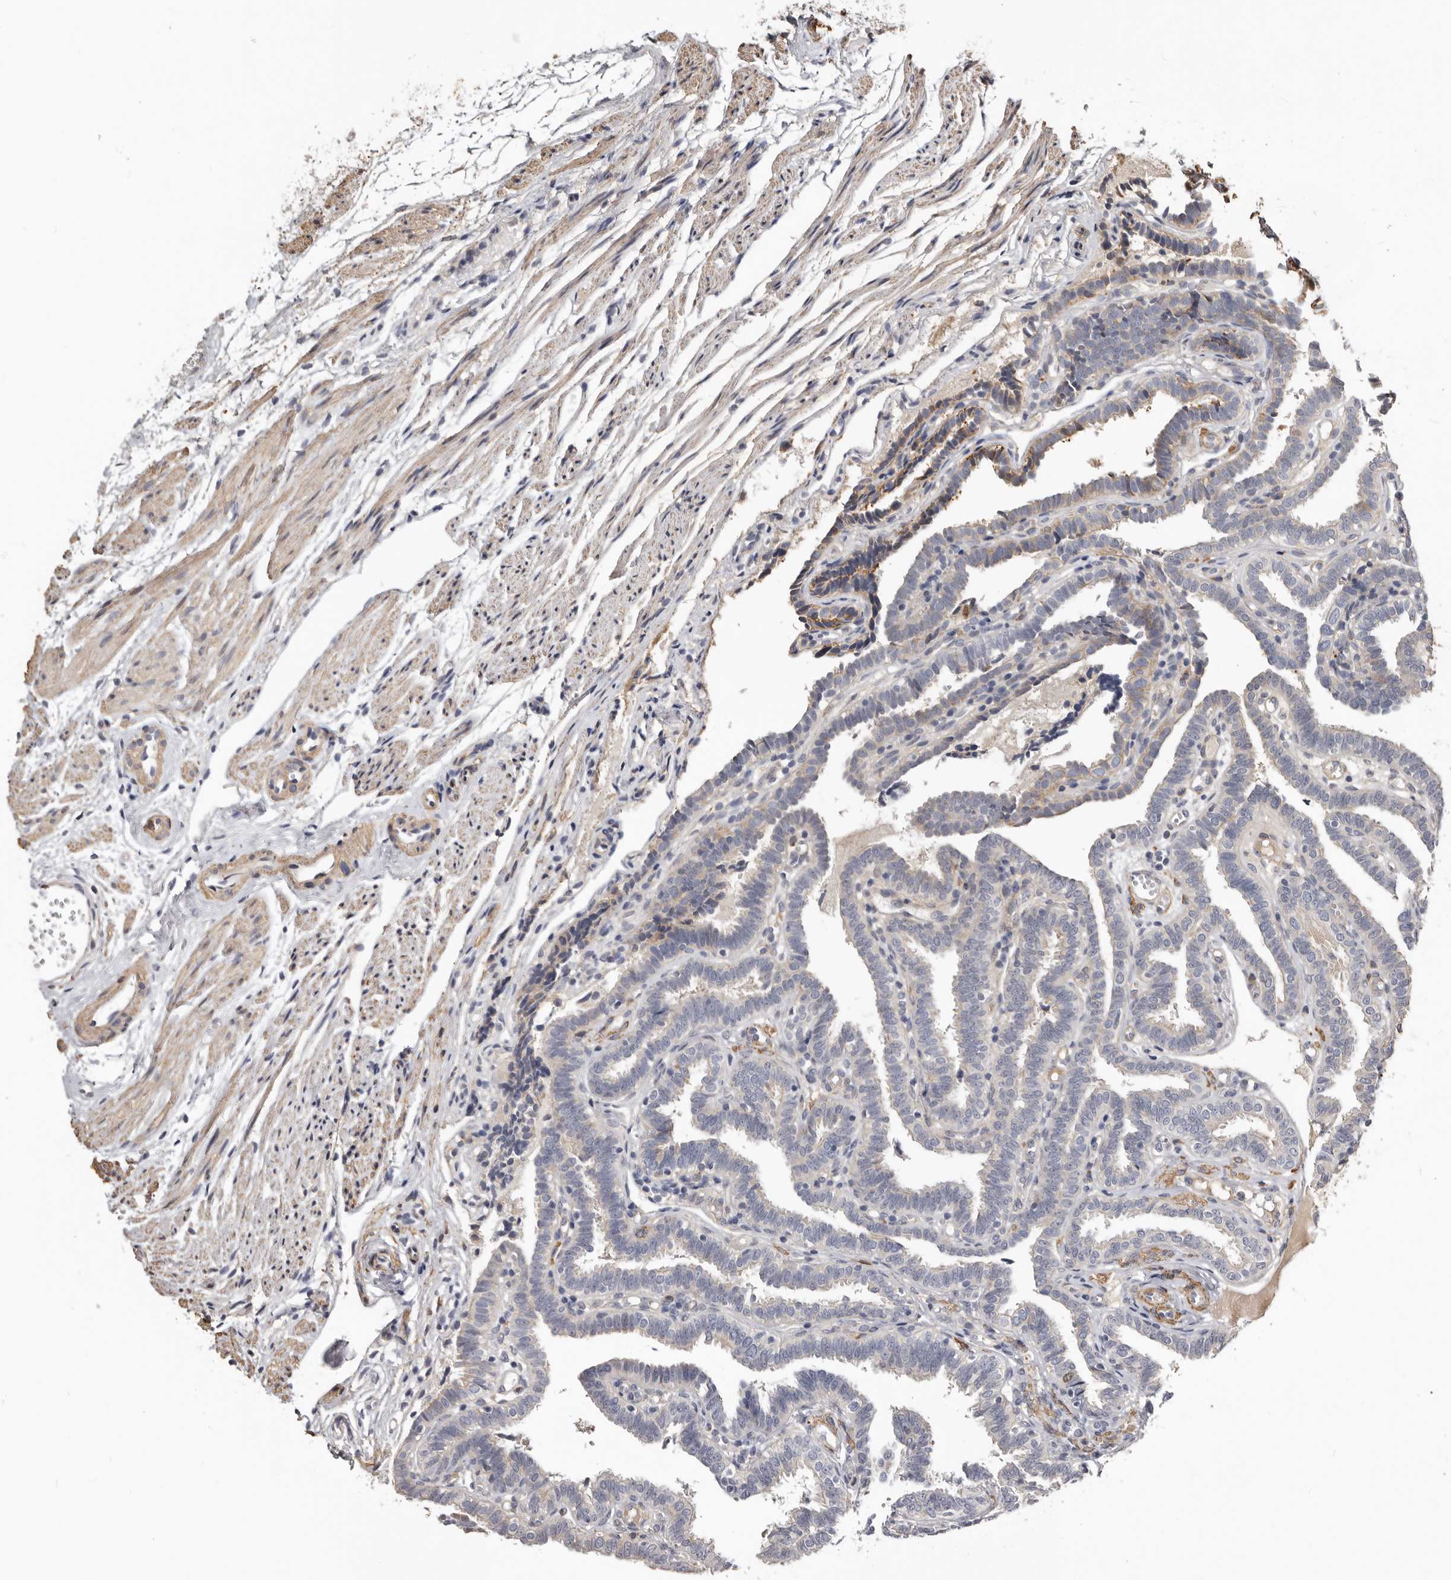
{"staining": {"intensity": "moderate", "quantity": "<25%", "location": "nuclear"}, "tissue": "fallopian tube", "cell_type": "Glandular cells", "image_type": "normal", "snomed": [{"axis": "morphology", "description": "Normal tissue, NOS"}, {"axis": "topography", "description": "Fallopian tube"}], "caption": "IHC photomicrograph of benign fallopian tube: fallopian tube stained using IHC exhibits low levels of moderate protein expression localized specifically in the nuclear of glandular cells, appearing as a nuclear brown color.", "gene": "CDCA8", "patient": {"sex": "female", "age": 39}}